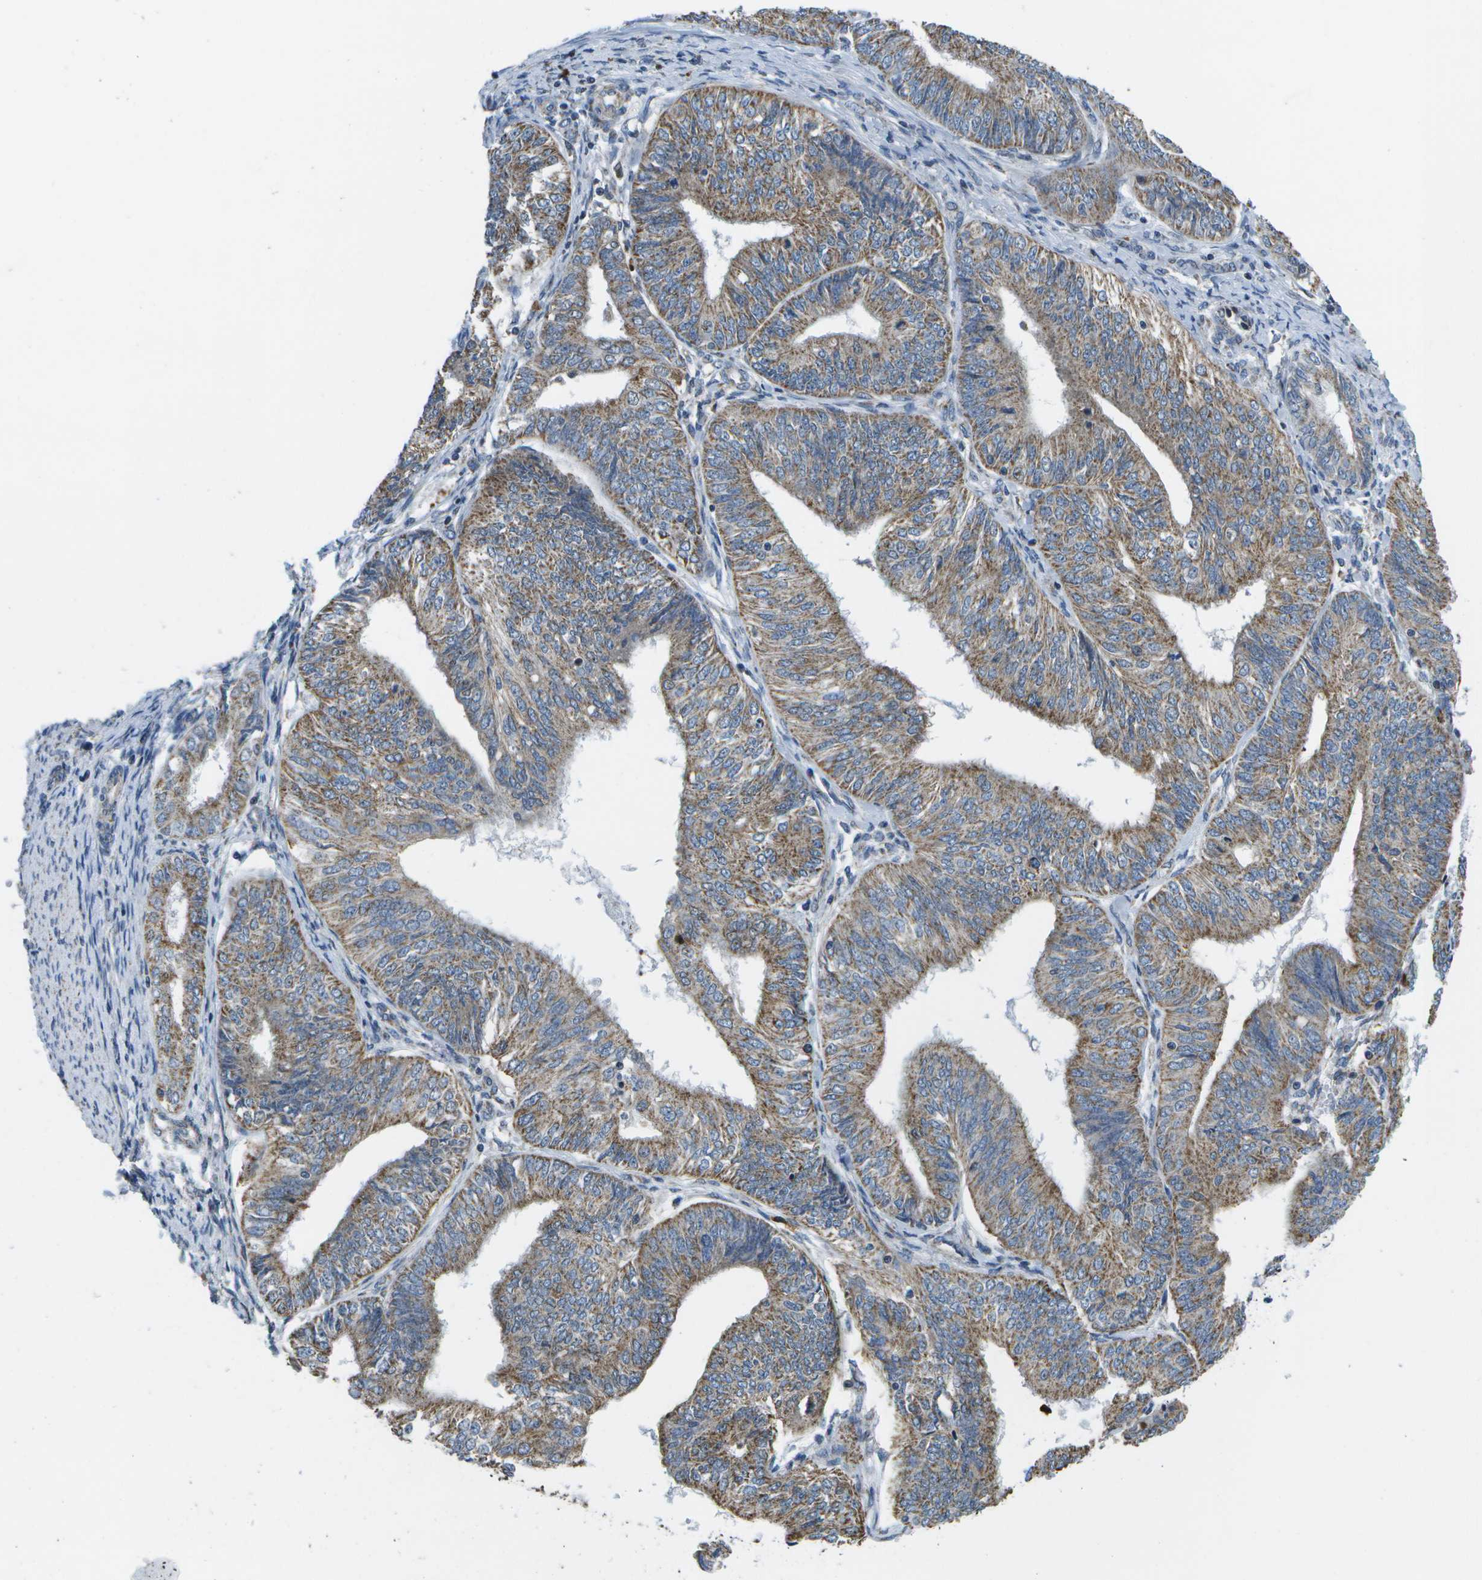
{"staining": {"intensity": "moderate", "quantity": ">75%", "location": "cytoplasmic/membranous"}, "tissue": "endometrial cancer", "cell_type": "Tumor cells", "image_type": "cancer", "snomed": [{"axis": "morphology", "description": "Adenocarcinoma, NOS"}, {"axis": "topography", "description": "Endometrium"}], "caption": "Immunohistochemistry photomicrograph of neoplastic tissue: human endometrial cancer stained using immunohistochemistry (IHC) shows medium levels of moderate protein expression localized specifically in the cytoplasmic/membranous of tumor cells, appearing as a cytoplasmic/membranous brown color.", "gene": "GALNT15", "patient": {"sex": "female", "age": 58}}